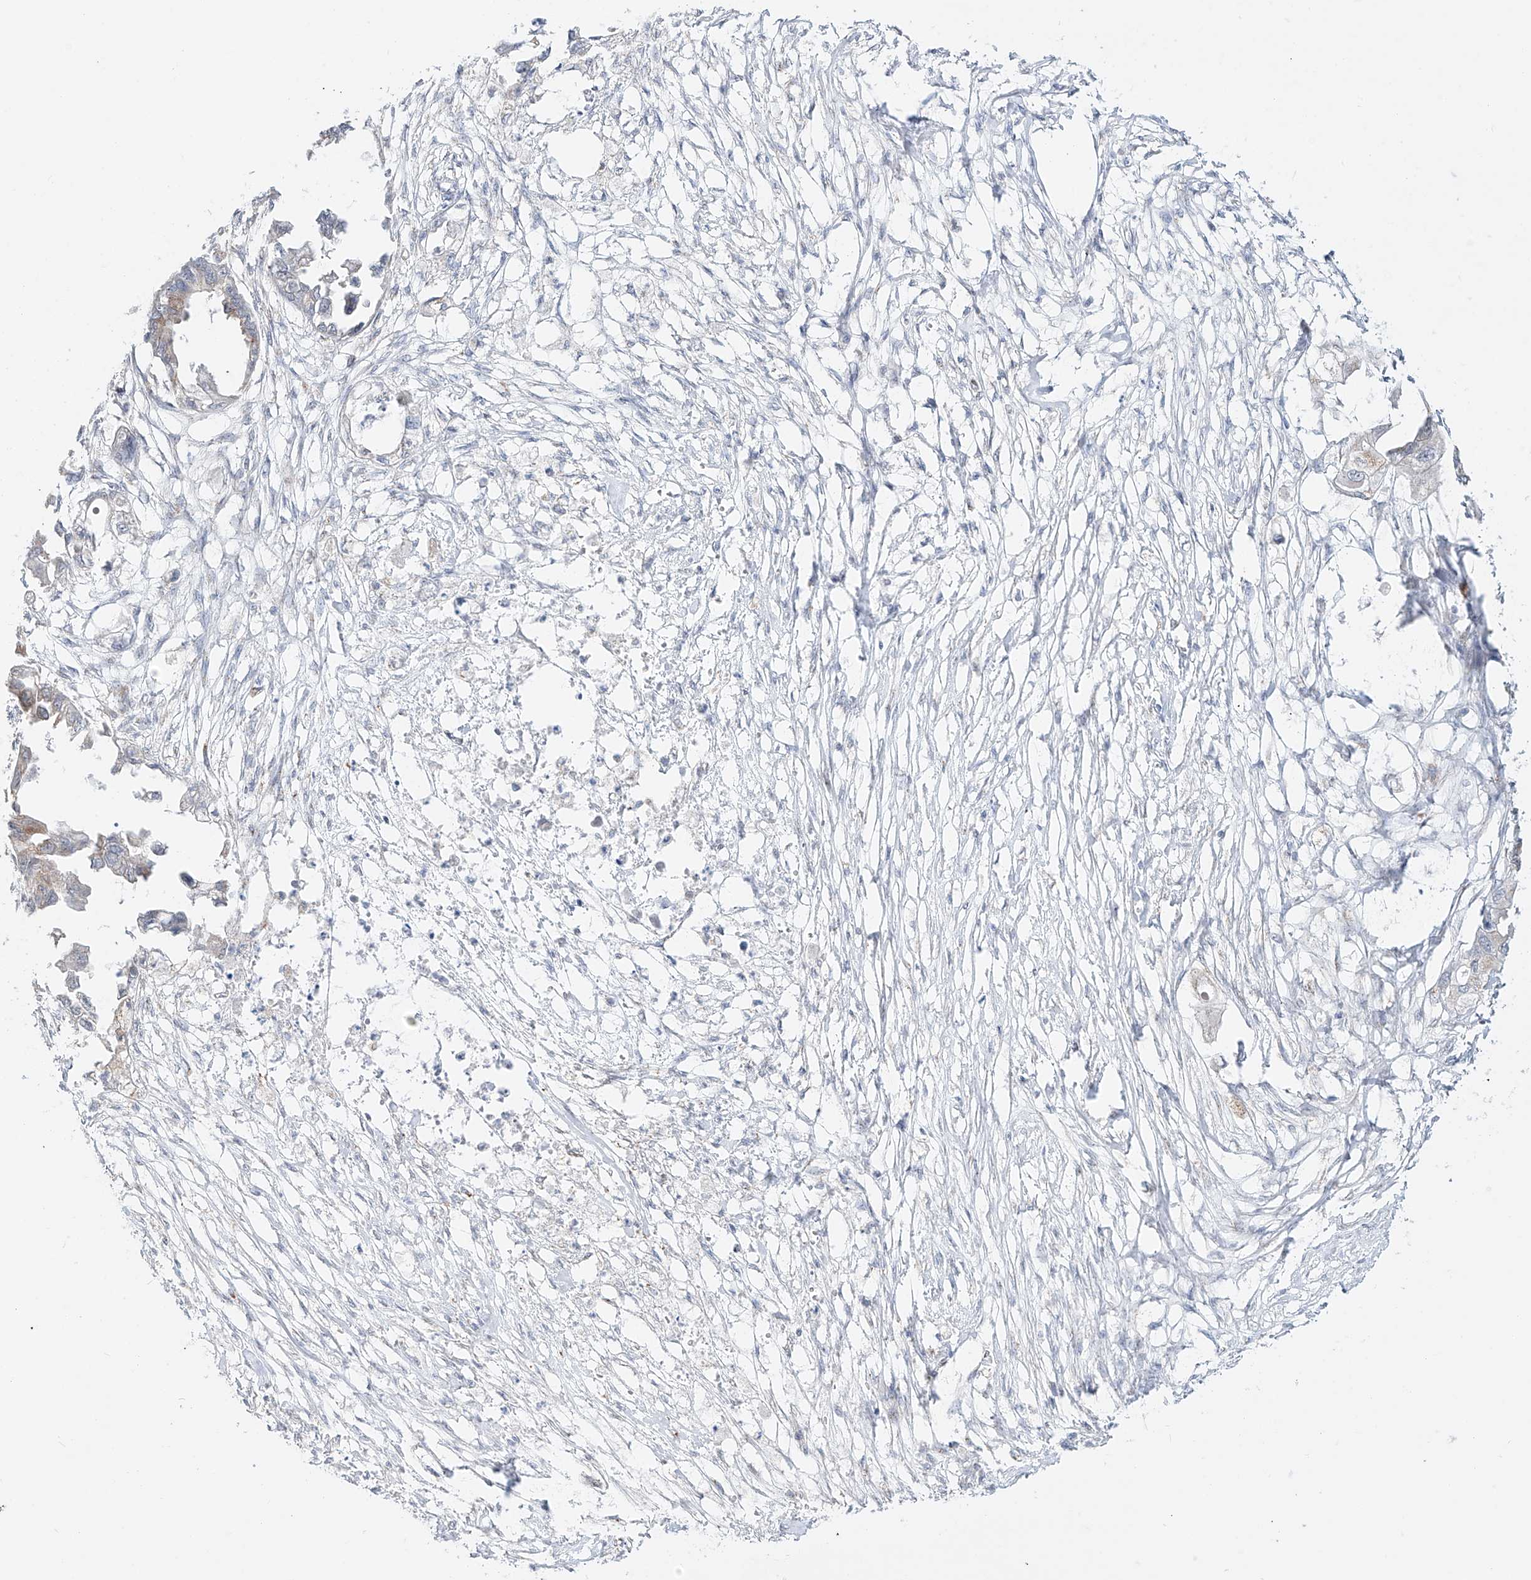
{"staining": {"intensity": "negative", "quantity": "none", "location": "none"}, "tissue": "endometrial cancer", "cell_type": "Tumor cells", "image_type": "cancer", "snomed": [{"axis": "morphology", "description": "Adenocarcinoma, NOS"}, {"axis": "morphology", "description": "Adenocarcinoma, metastatic, NOS"}, {"axis": "topography", "description": "Adipose tissue"}, {"axis": "topography", "description": "Endometrium"}], "caption": "A photomicrograph of human metastatic adenocarcinoma (endometrial) is negative for staining in tumor cells.", "gene": "BSDC1", "patient": {"sex": "female", "age": 67}}